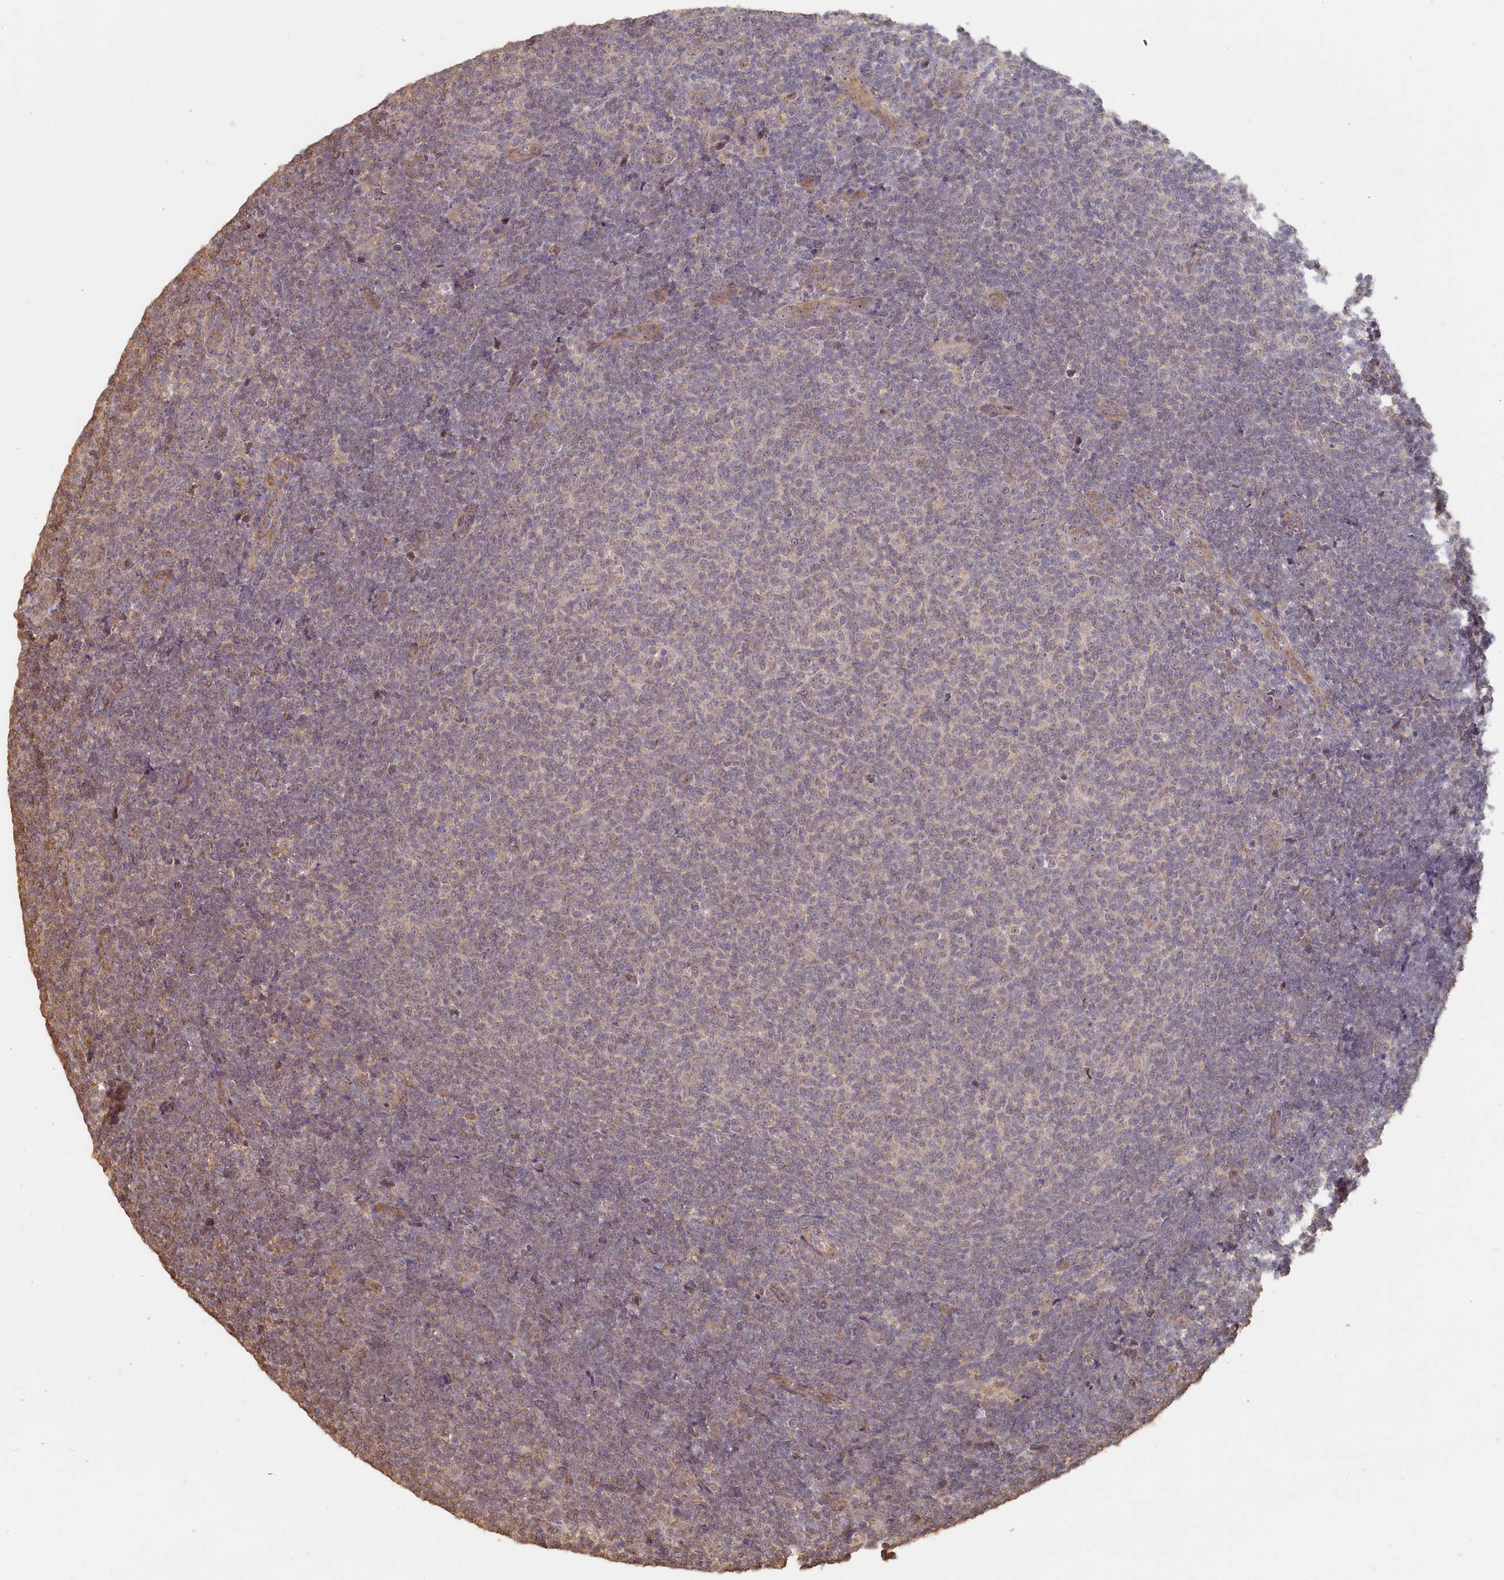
{"staining": {"intensity": "negative", "quantity": "none", "location": "none"}, "tissue": "lymphoma", "cell_type": "Tumor cells", "image_type": "cancer", "snomed": [{"axis": "morphology", "description": "Malignant lymphoma, non-Hodgkin's type, Low grade"}, {"axis": "topography", "description": "Lymph node"}], "caption": "The immunohistochemistry (IHC) micrograph has no significant expression in tumor cells of malignant lymphoma, non-Hodgkin's type (low-grade) tissue.", "gene": "STX16", "patient": {"sex": "male", "age": 66}}